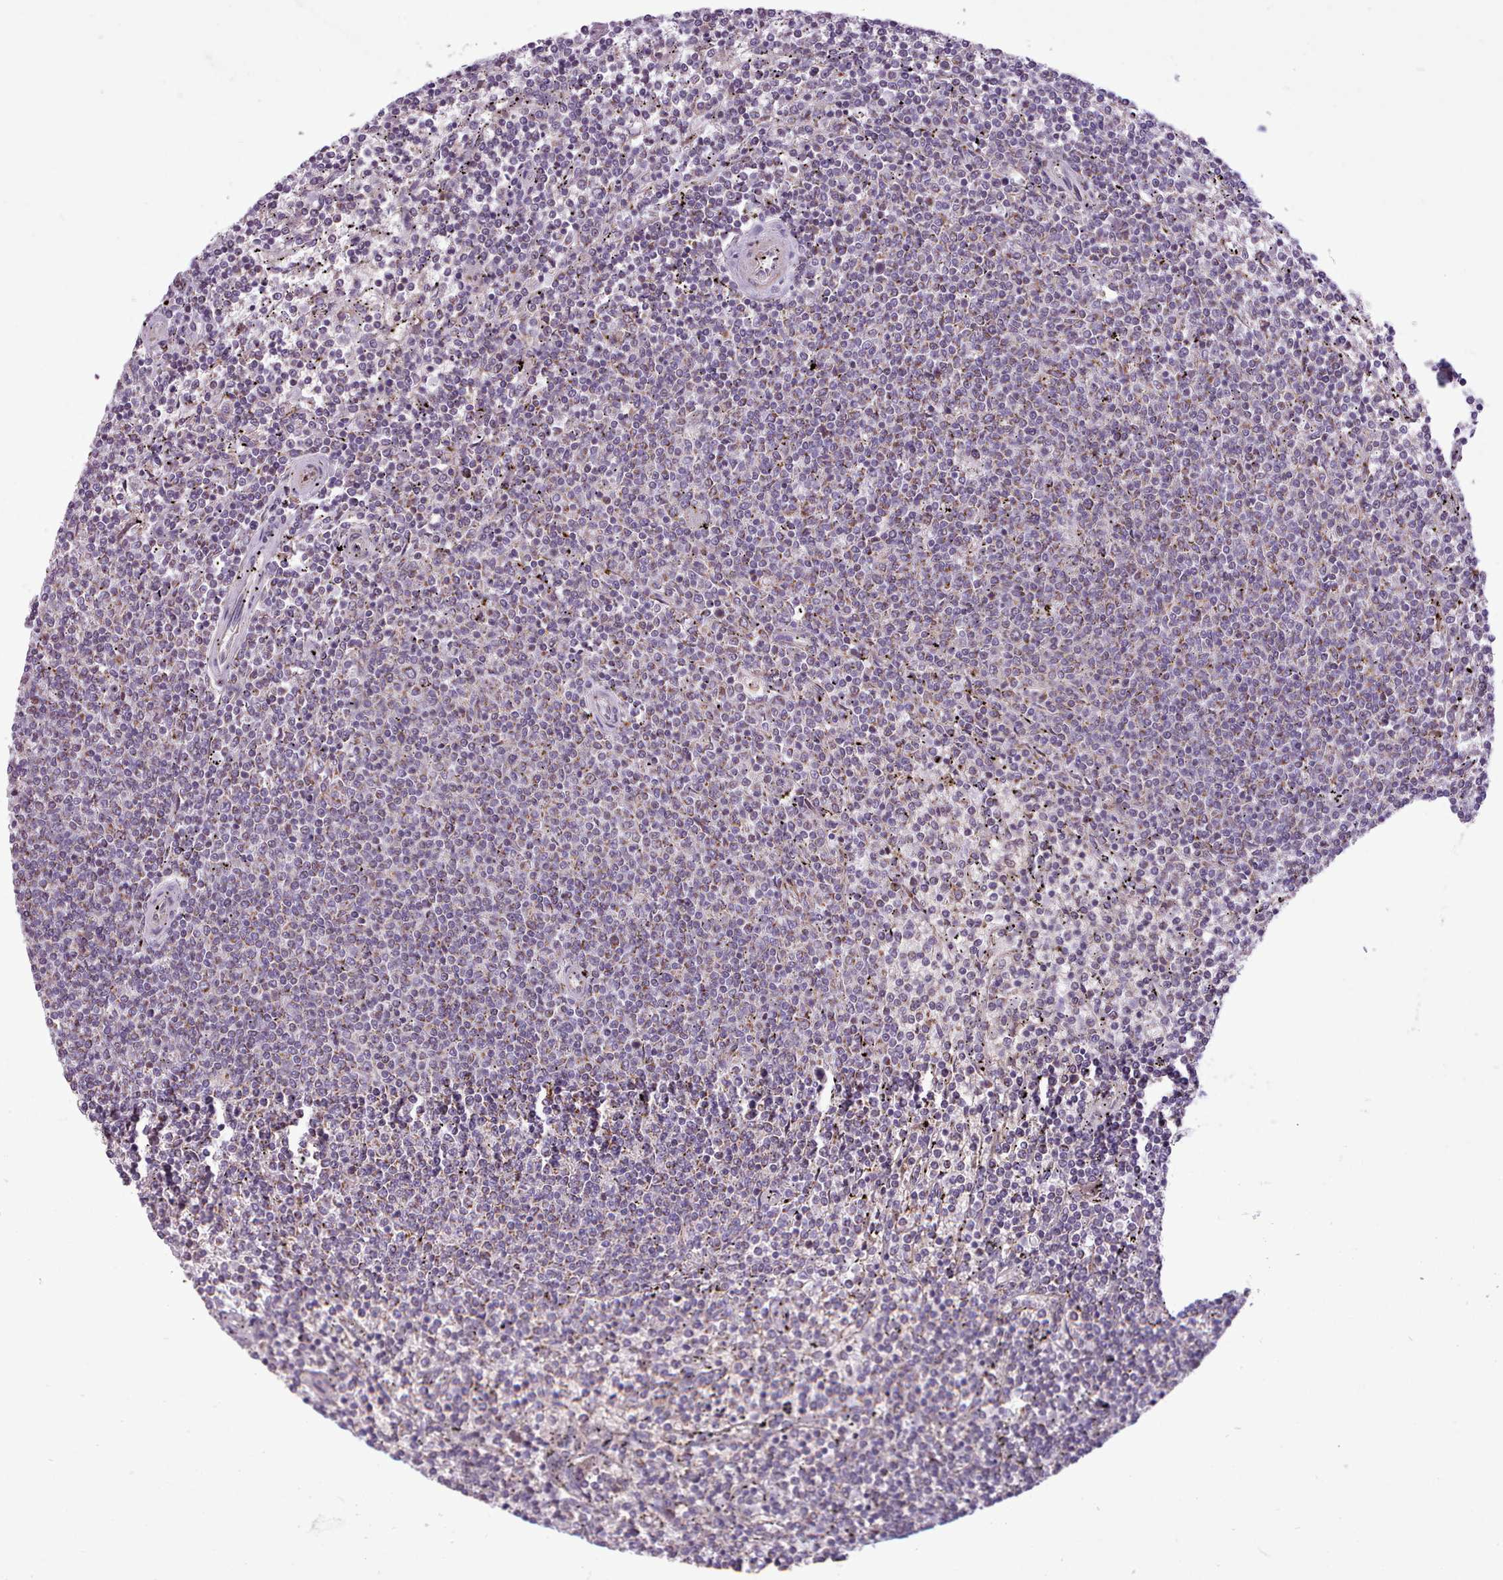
{"staining": {"intensity": "weak", "quantity": "<25%", "location": "cytoplasmic/membranous"}, "tissue": "lymphoma", "cell_type": "Tumor cells", "image_type": "cancer", "snomed": [{"axis": "morphology", "description": "Malignant lymphoma, non-Hodgkin's type, Low grade"}, {"axis": "topography", "description": "Spleen"}], "caption": "Tumor cells are negative for protein expression in human lymphoma.", "gene": "AVL9", "patient": {"sex": "female", "age": 50}}